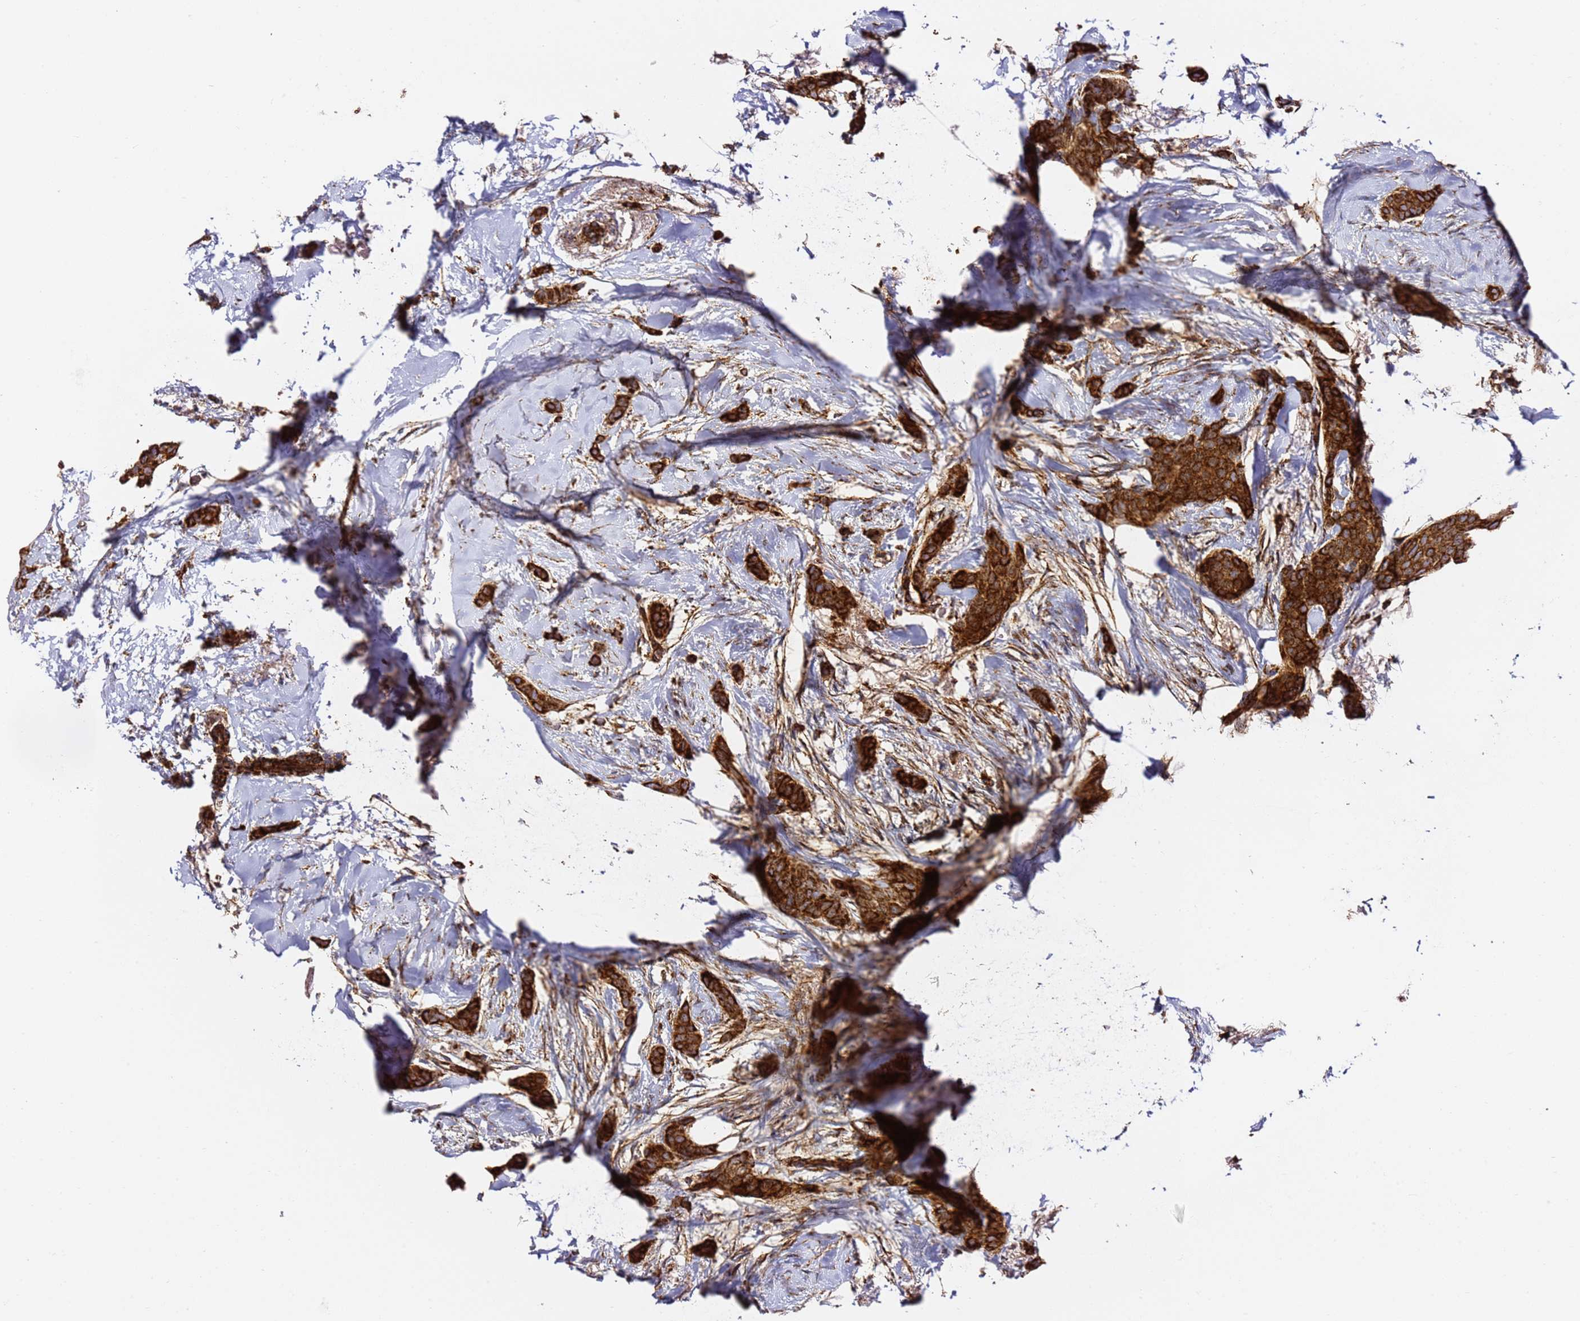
{"staining": {"intensity": "strong", "quantity": ">75%", "location": "cytoplasmic/membranous"}, "tissue": "breast cancer", "cell_type": "Tumor cells", "image_type": "cancer", "snomed": [{"axis": "morphology", "description": "Duct carcinoma"}, {"axis": "topography", "description": "Breast"}], "caption": "Breast cancer stained with immunohistochemistry demonstrates strong cytoplasmic/membranous expression in about >75% of tumor cells.", "gene": "NDUFA3", "patient": {"sex": "female", "age": 72}}